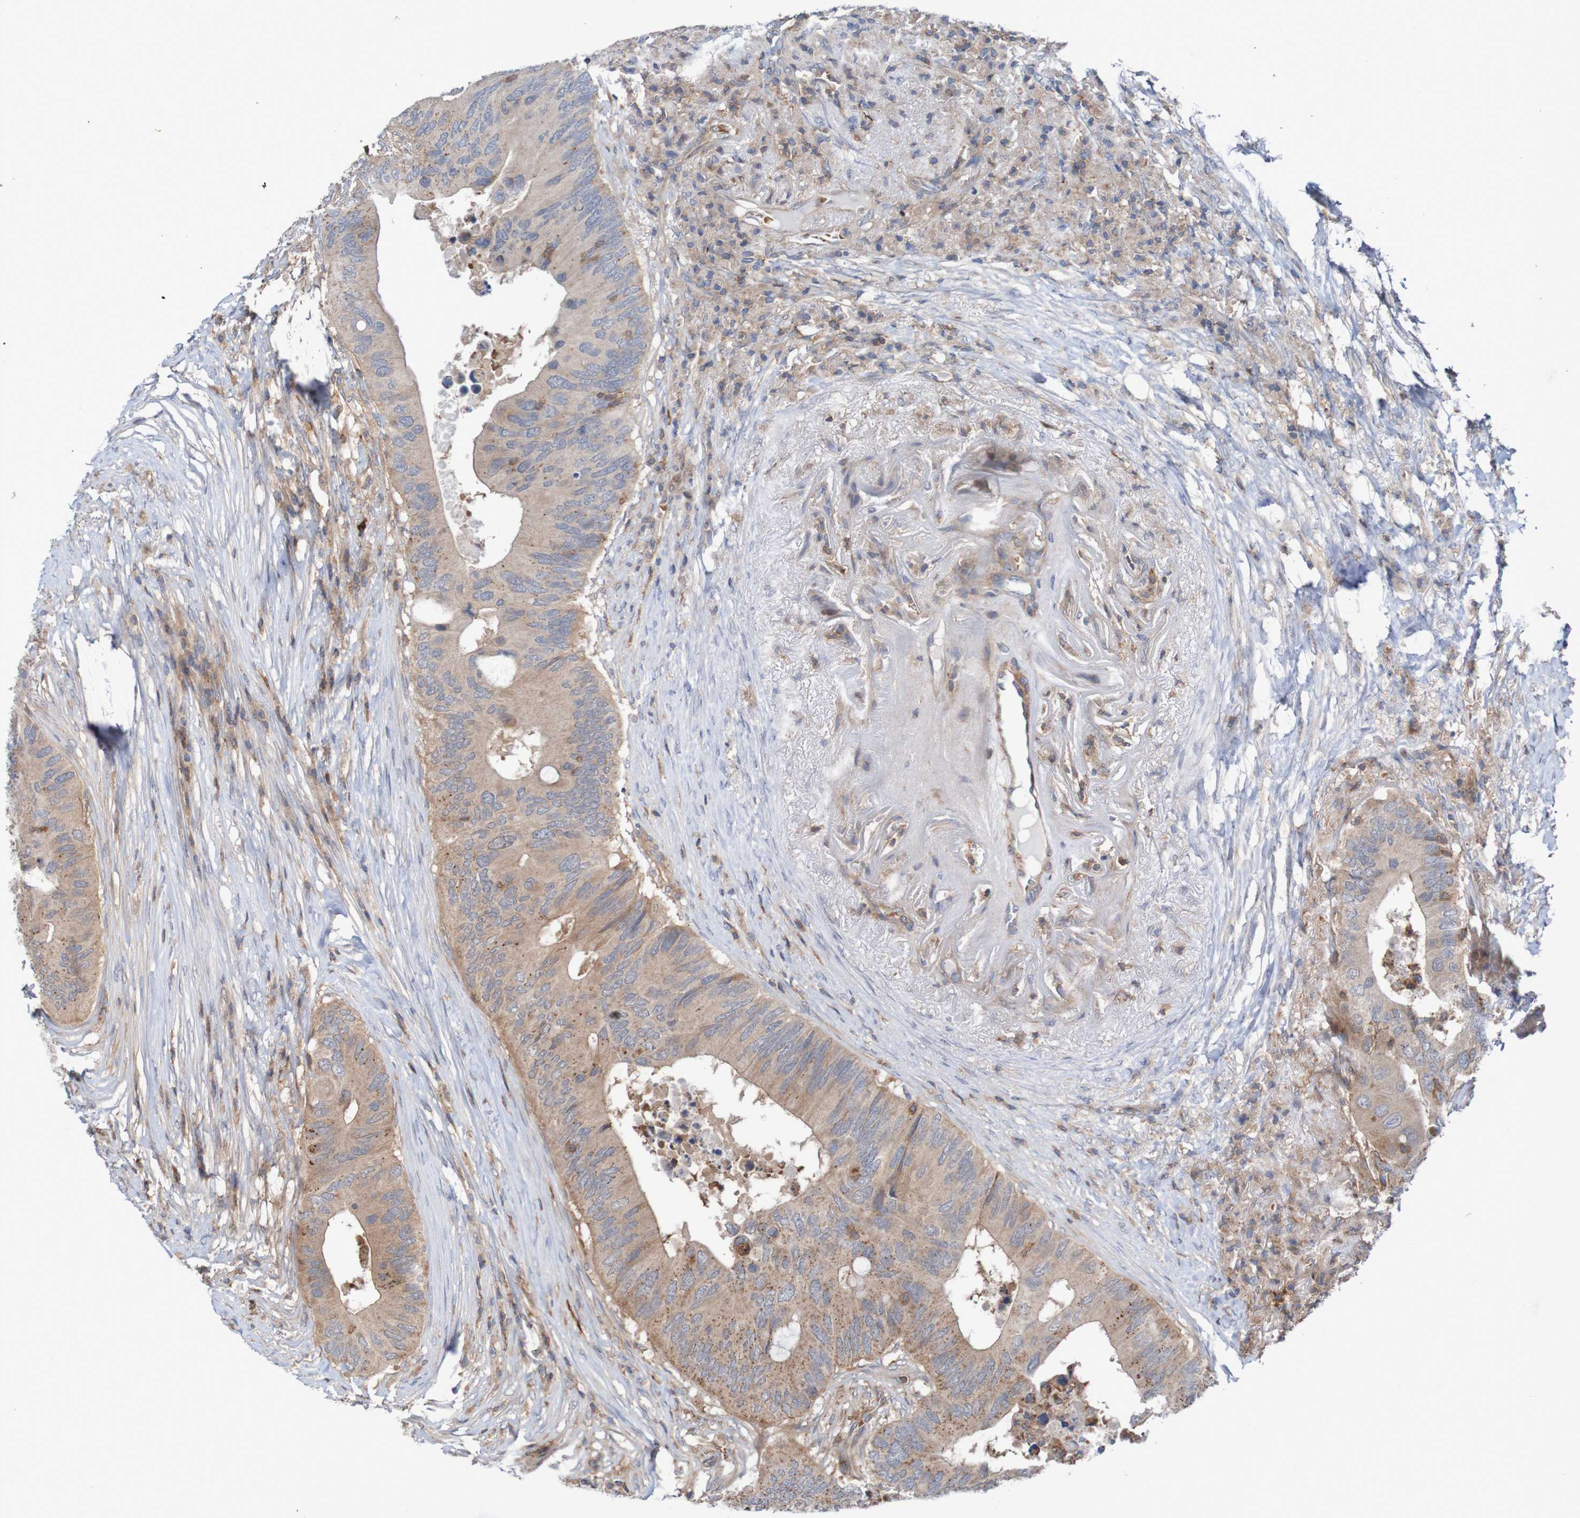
{"staining": {"intensity": "weak", "quantity": ">75%", "location": "cytoplasmic/membranous"}, "tissue": "colorectal cancer", "cell_type": "Tumor cells", "image_type": "cancer", "snomed": [{"axis": "morphology", "description": "Adenocarcinoma, NOS"}, {"axis": "topography", "description": "Colon"}], "caption": "The immunohistochemical stain shows weak cytoplasmic/membranous positivity in tumor cells of colorectal cancer tissue. The protein of interest is shown in brown color, while the nuclei are stained blue.", "gene": "PDGFB", "patient": {"sex": "male", "age": 71}}